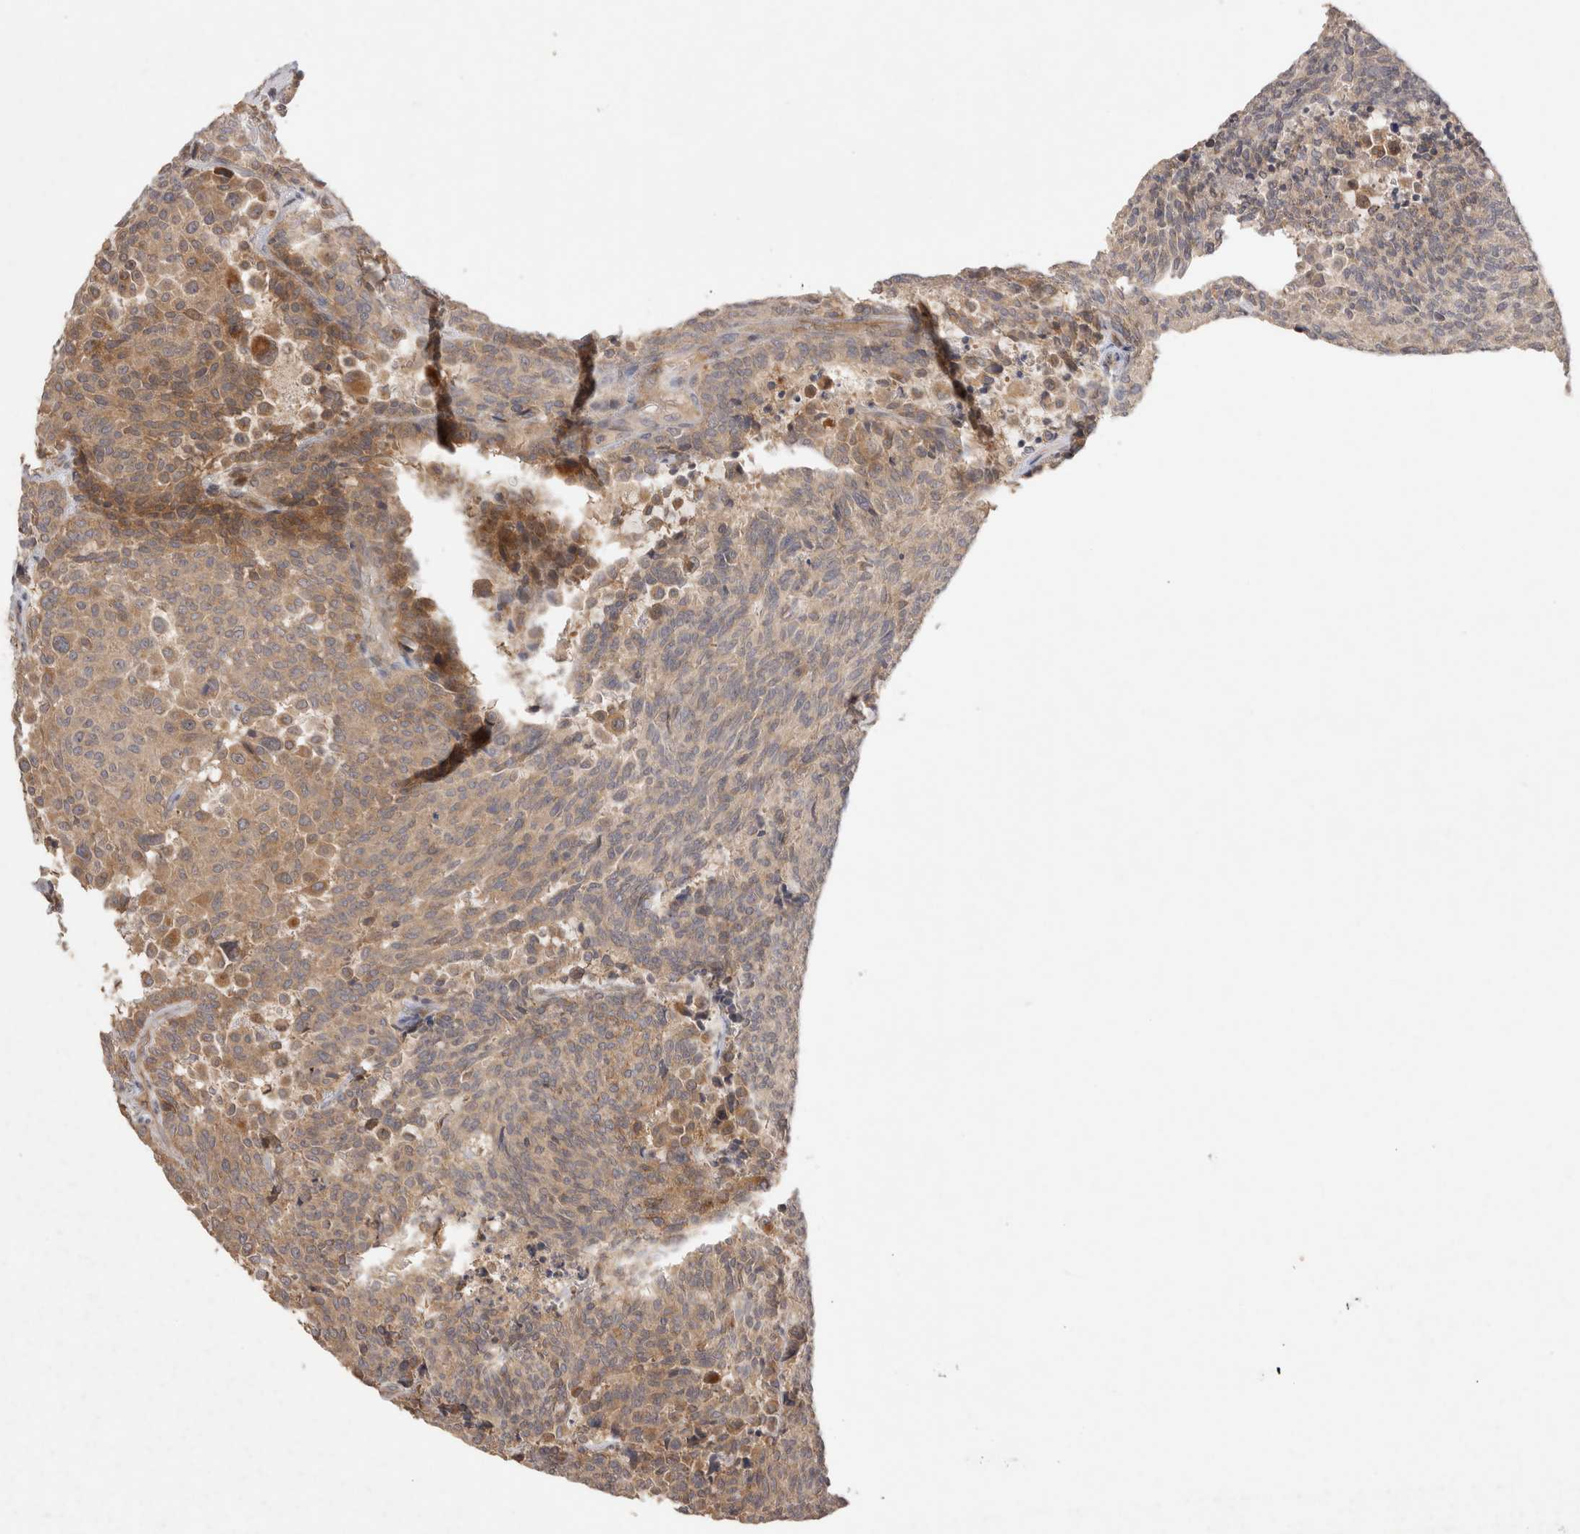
{"staining": {"intensity": "moderate", "quantity": "<25%", "location": "cytoplasmic/membranous"}, "tissue": "carcinoid", "cell_type": "Tumor cells", "image_type": "cancer", "snomed": [{"axis": "morphology", "description": "Carcinoid, malignant, NOS"}, {"axis": "topography", "description": "Pancreas"}], "caption": "Human carcinoid (malignant) stained for a protein (brown) exhibits moderate cytoplasmic/membranous positive staining in about <25% of tumor cells.", "gene": "PPP1R42", "patient": {"sex": "female", "age": 54}}